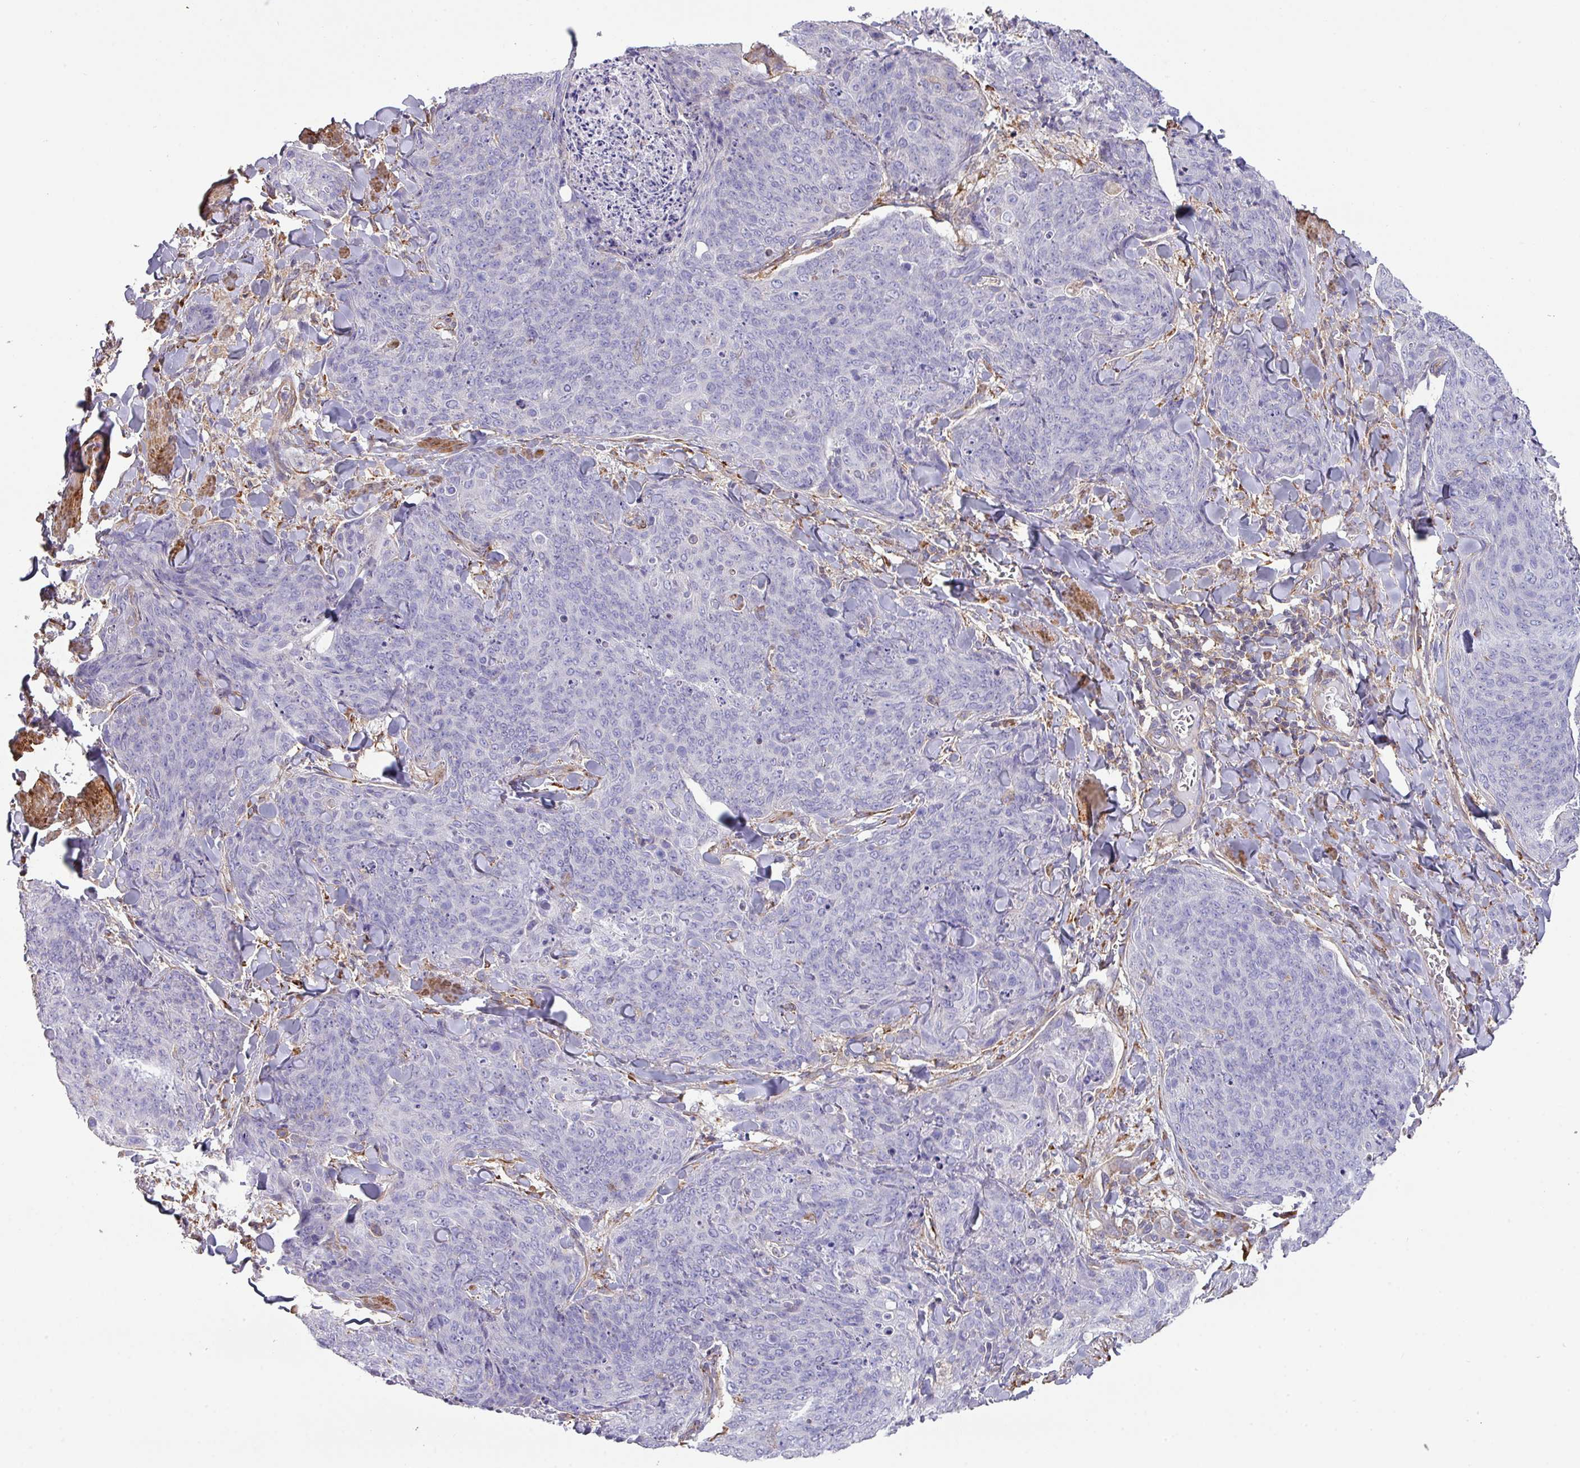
{"staining": {"intensity": "negative", "quantity": "none", "location": "none"}, "tissue": "skin cancer", "cell_type": "Tumor cells", "image_type": "cancer", "snomed": [{"axis": "morphology", "description": "Squamous cell carcinoma, NOS"}, {"axis": "topography", "description": "Skin"}, {"axis": "topography", "description": "Vulva"}], "caption": "Immunohistochemical staining of skin cancer exhibits no significant staining in tumor cells. (DAB IHC, high magnification).", "gene": "LRRC41", "patient": {"sex": "female", "age": 85}}